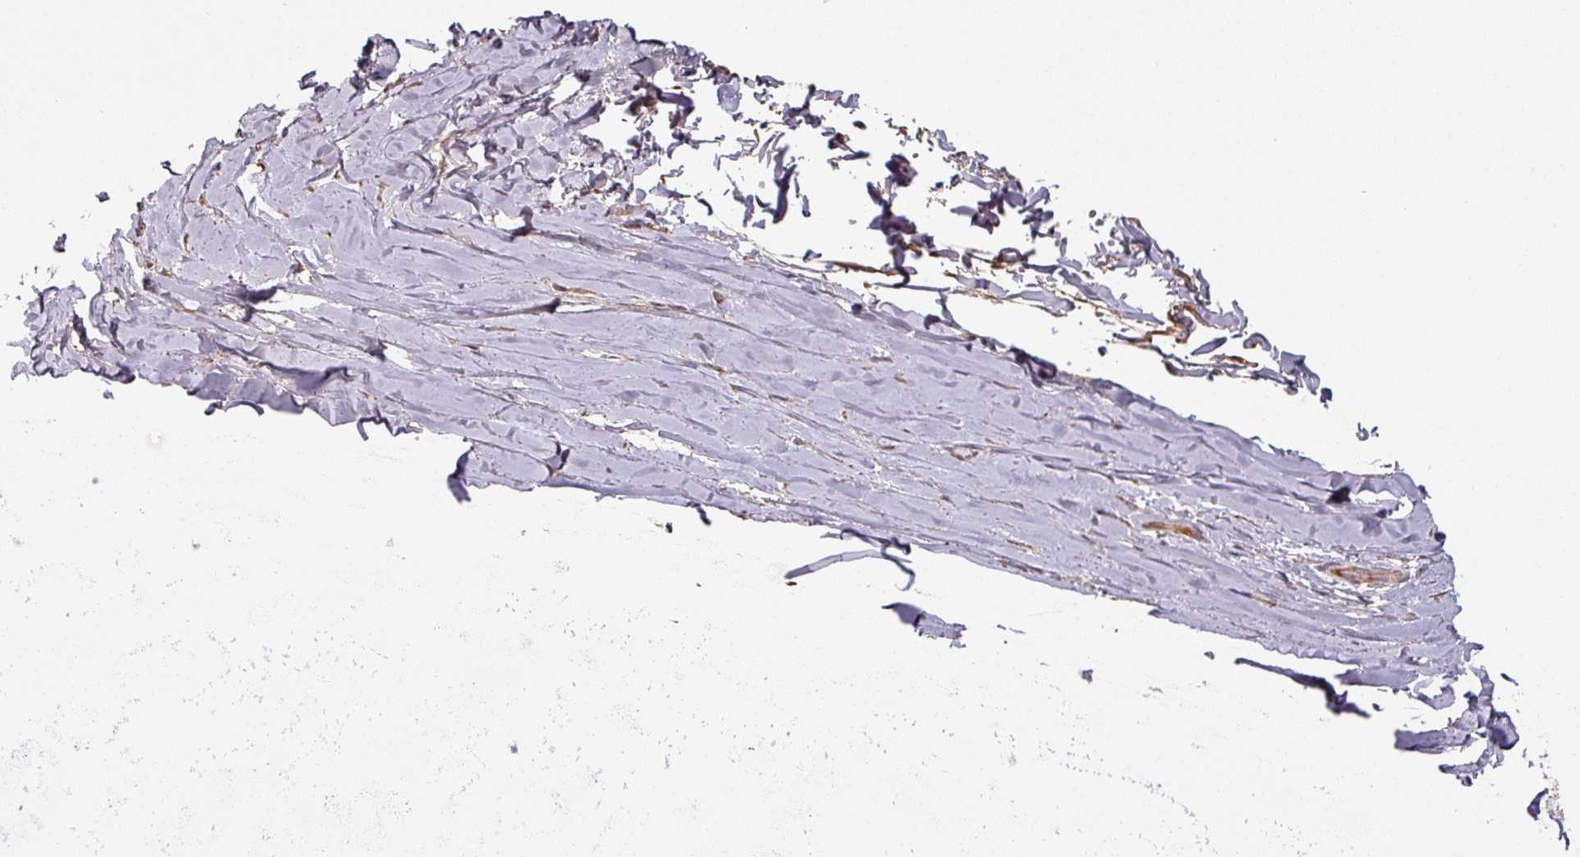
{"staining": {"intensity": "negative", "quantity": "none", "location": "none"}, "tissue": "adipose tissue", "cell_type": "Adipocytes", "image_type": "normal", "snomed": [{"axis": "morphology", "description": "Normal tissue, NOS"}, {"axis": "topography", "description": "Cartilage tissue"}, {"axis": "topography", "description": "Nasopharynx"}, {"axis": "topography", "description": "Thyroid gland"}], "caption": "An IHC histopathology image of unremarkable adipose tissue is shown. There is no staining in adipocytes of adipose tissue.", "gene": "CEP78", "patient": {"sex": "male", "age": 63}}